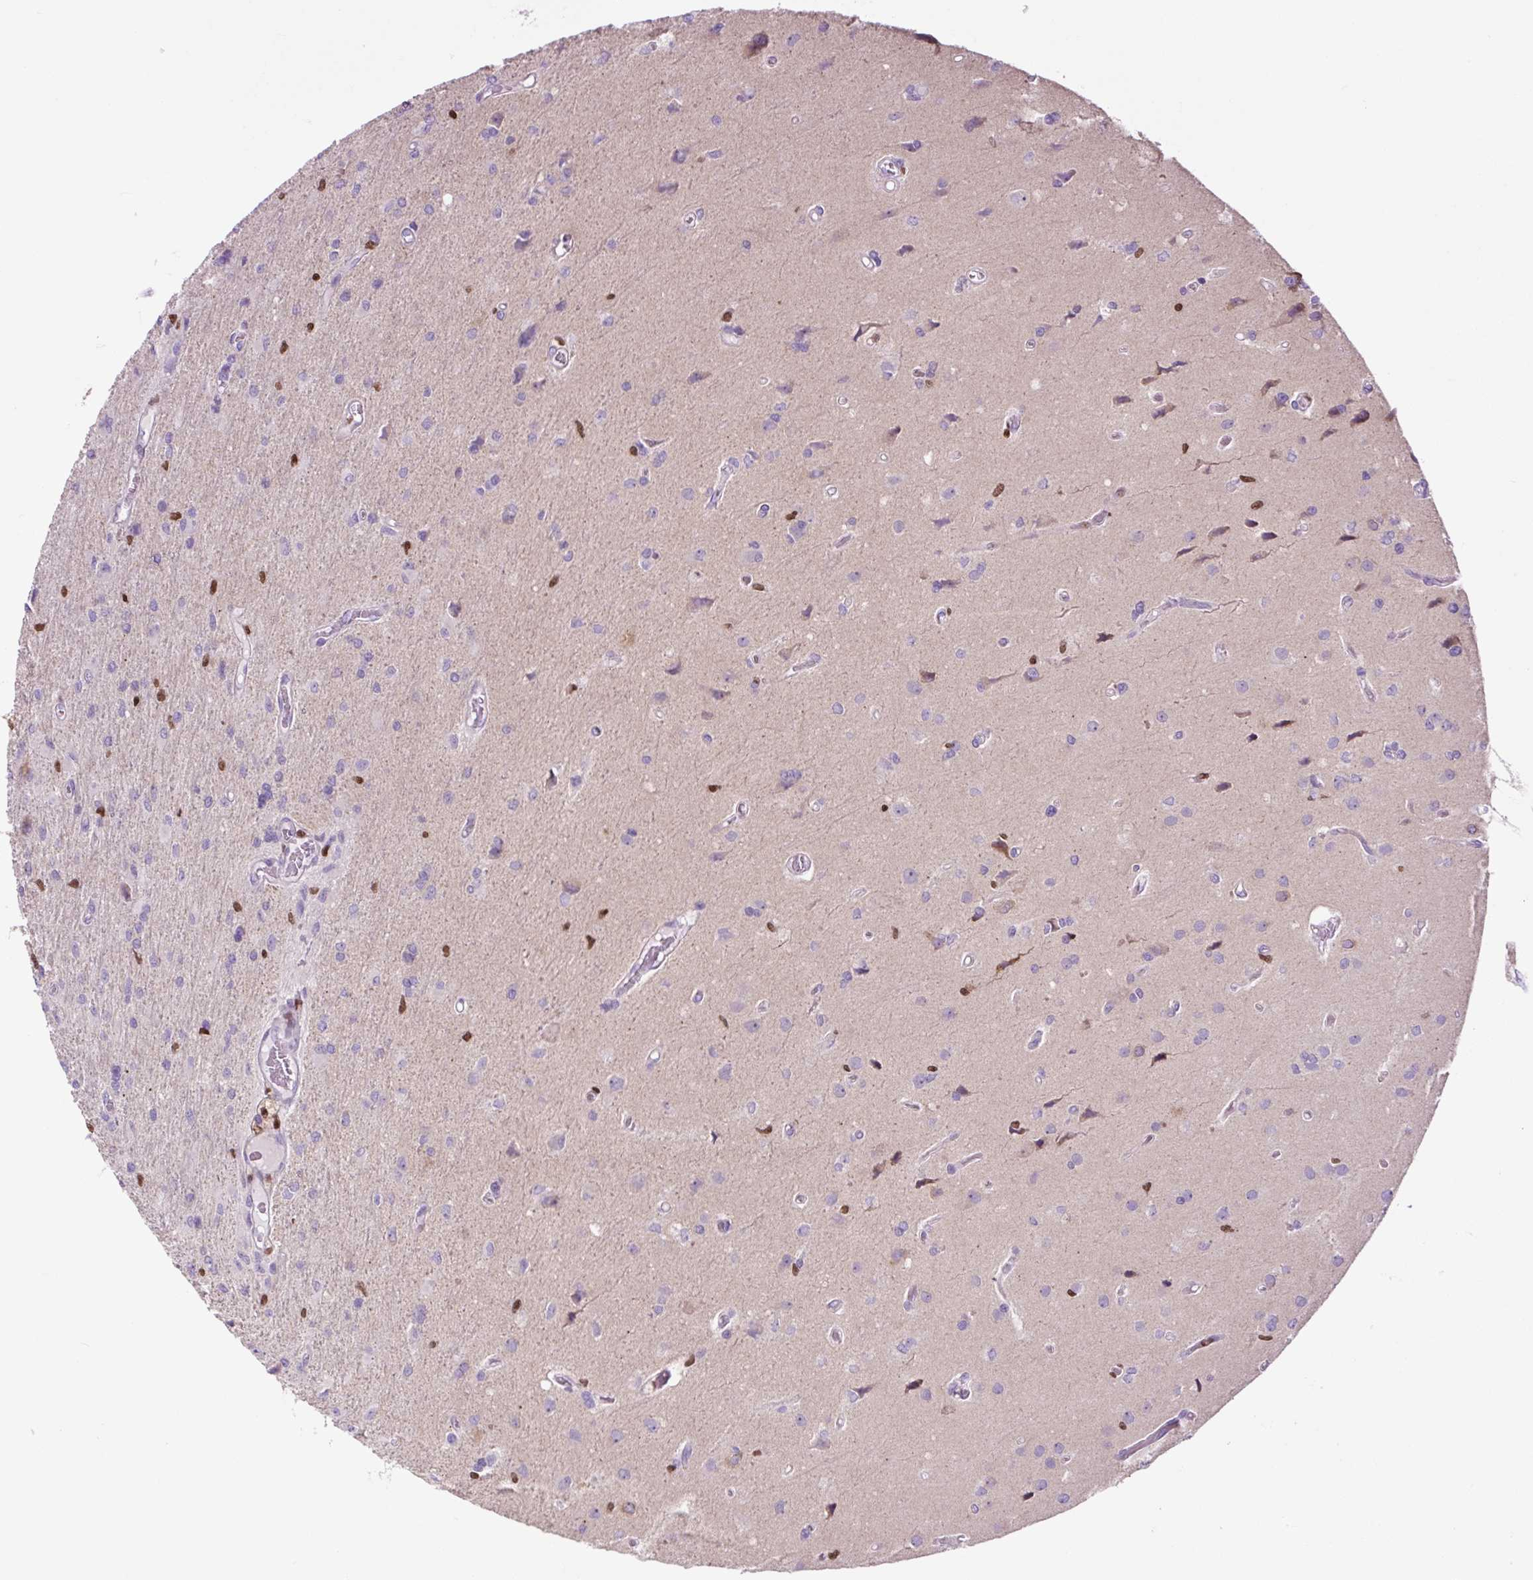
{"staining": {"intensity": "negative", "quantity": "none", "location": "none"}, "tissue": "glioma", "cell_type": "Tumor cells", "image_type": "cancer", "snomed": [{"axis": "morphology", "description": "Glioma, malignant, High grade"}, {"axis": "topography", "description": "Brain"}], "caption": "This is a histopathology image of IHC staining of malignant glioma (high-grade), which shows no staining in tumor cells.", "gene": "SPI1", "patient": {"sex": "female", "age": 70}}